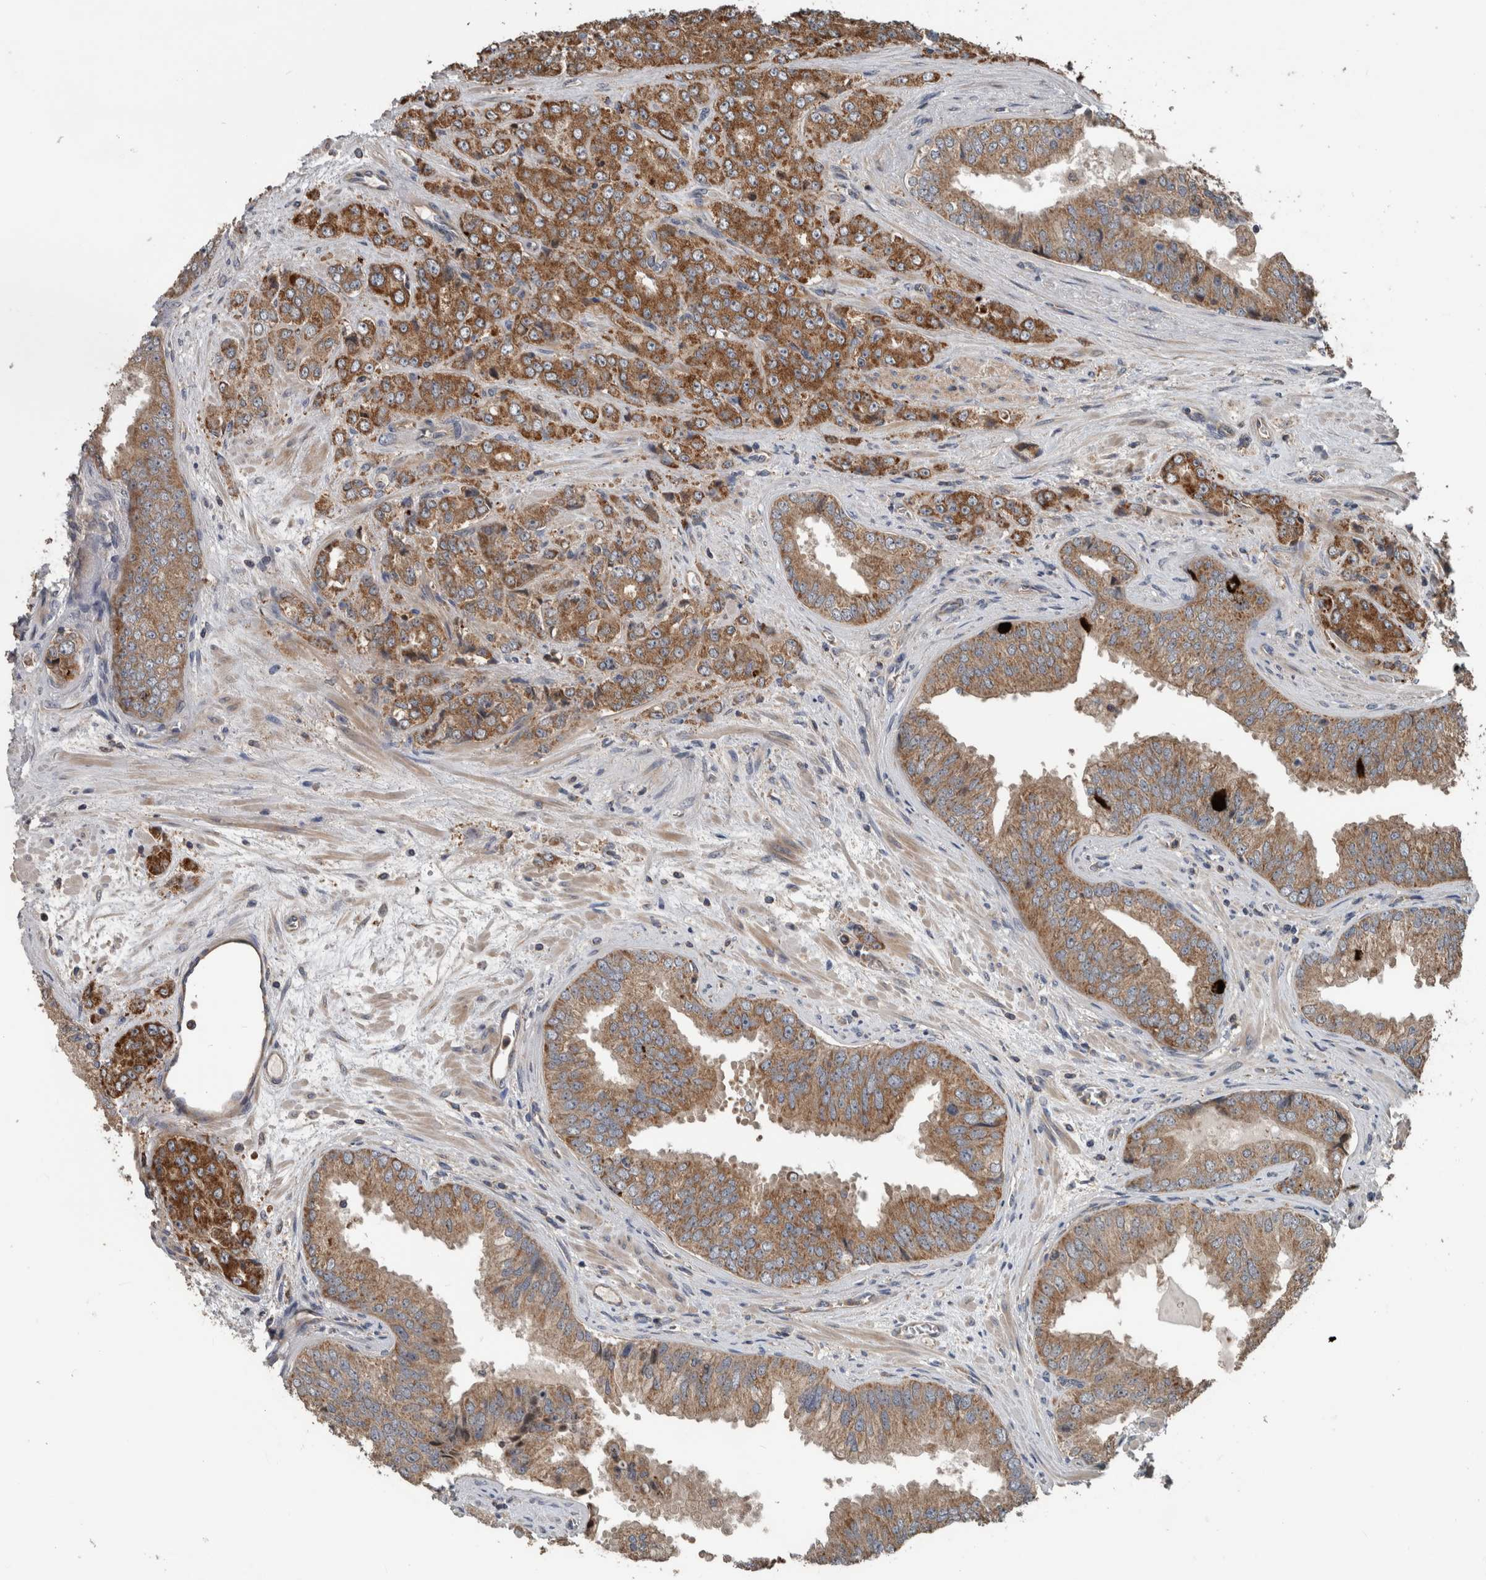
{"staining": {"intensity": "moderate", "quantity": ">75%", "location": "cytoplasmic/membranous"}, "tissue": "prostate cancer", "cell_type": "Tumor cells", "image_type": "cancer", "snomed": [{"axis": "morphology", "description": "Adenocarcinoma, High grade"}, {"axis": "topography", "description": "Prostate"}], "caption": "Moderate cytoplasmic/membranous expression is present in about >75% of tumor cells in prostate cancer.", "gene": "RIOK3", "patient": {"sex": "male", "age": 58}}